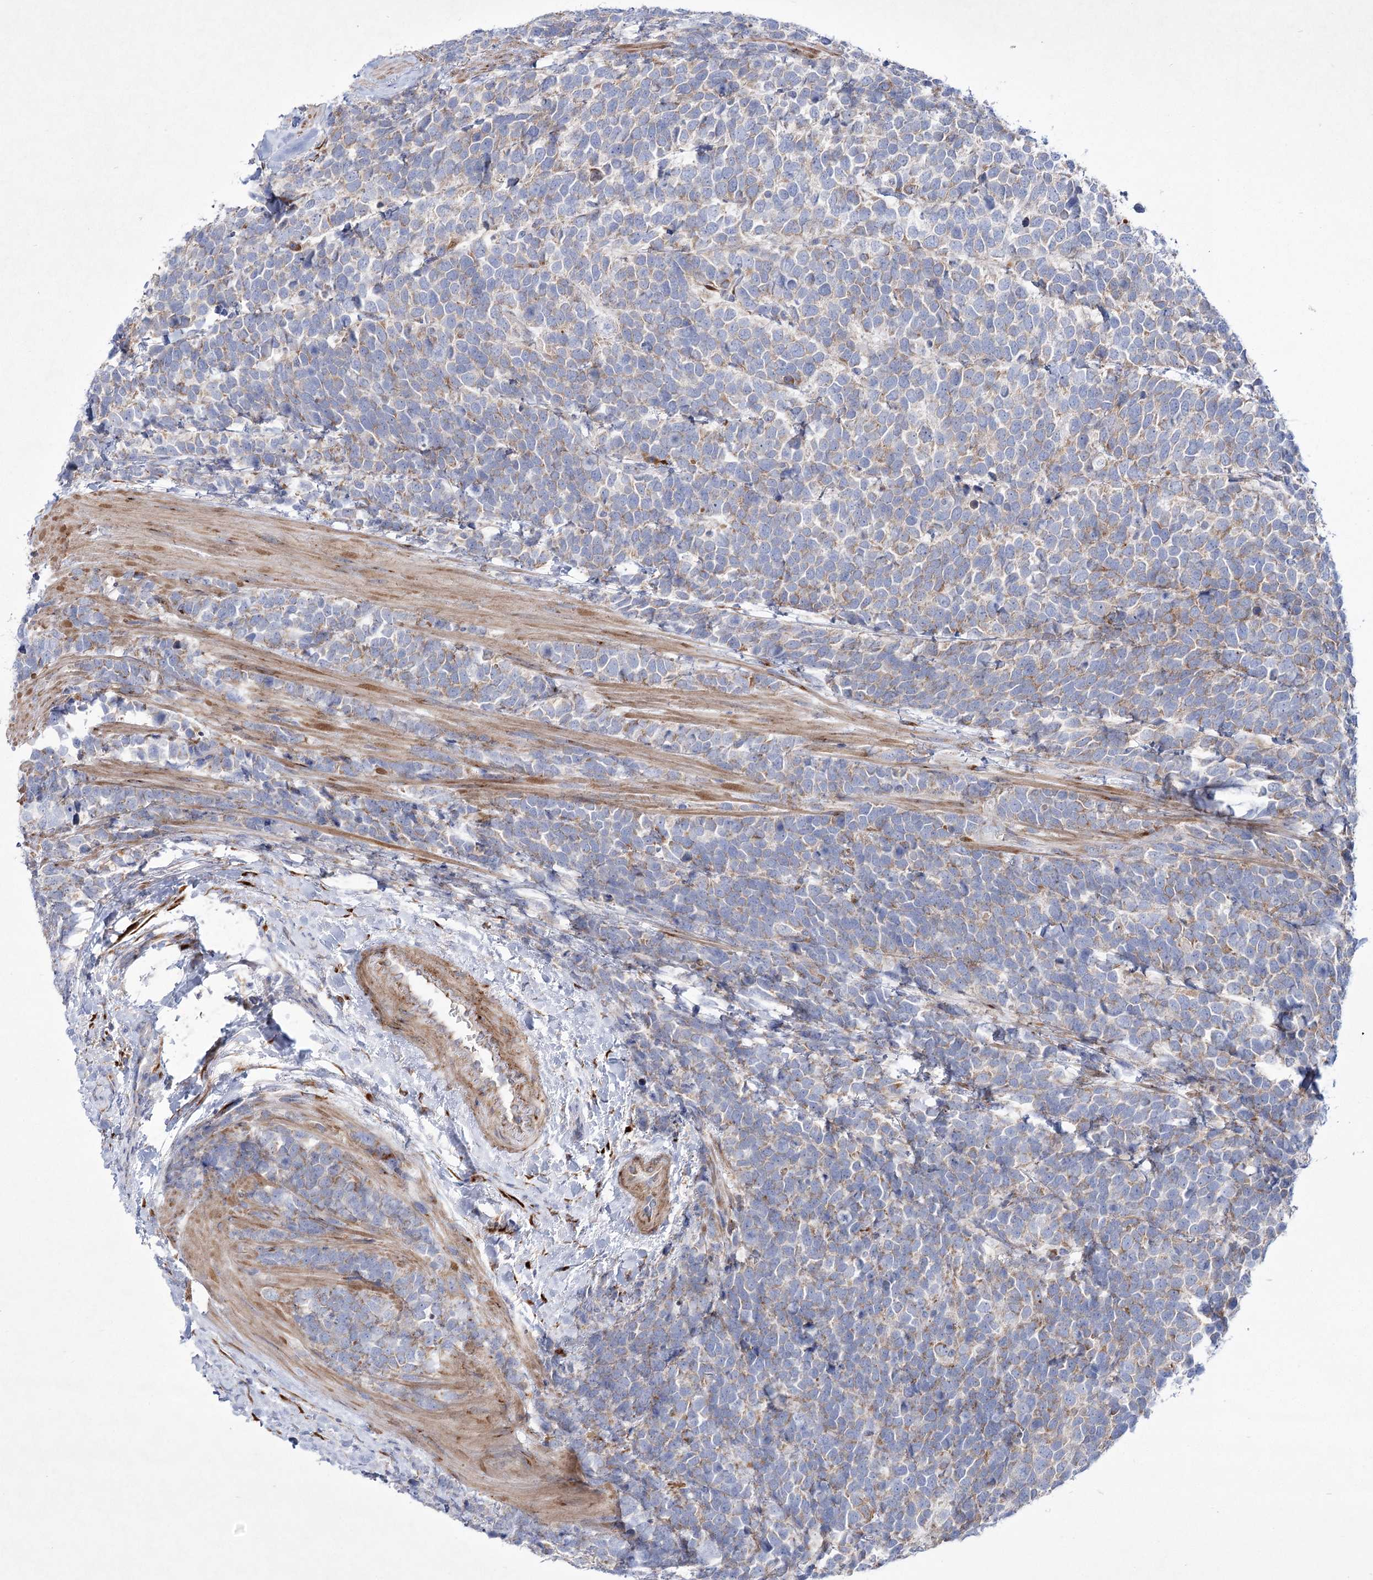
{"staining": {"intensity": "moderate", "quantity": "<25%", "location": "cytoplasmic/membranous"}, "tissue": "urothelial cancer", "cell_type": "Tumor cells", "image_type": "cancer", "snomed": [{"axis": "morphology", "description": "Urothelial carcinoma, High grade"}, {"axis": "topography", "description": "Urinary bladder"}], "caption": "Immunohistochemical staining of human urothelial cancer shows low levels of moderate cytoplasmic/membranous staining in approximately <25% of tumor cells.", "gene": "ARFGEF3", "patient": {"sex": "female", "age": 82}}